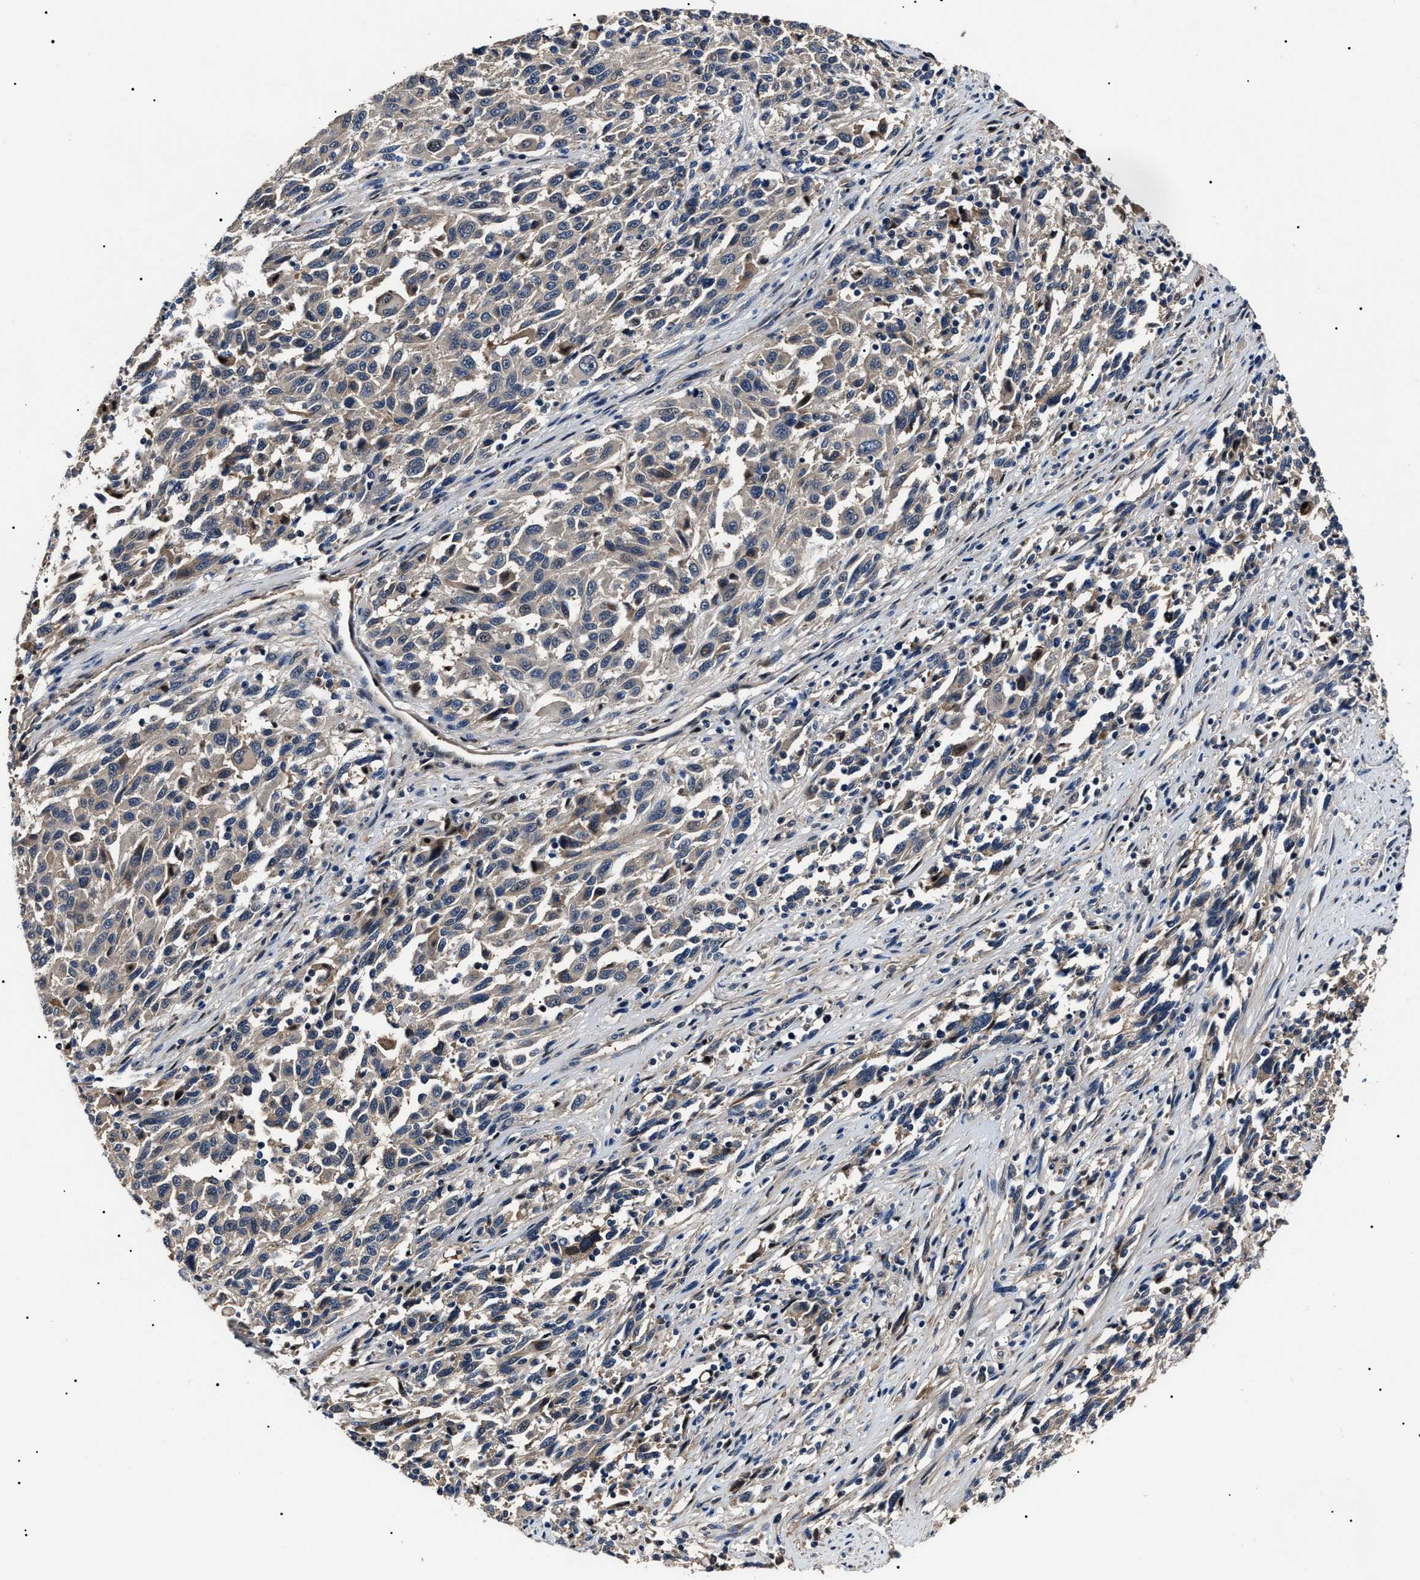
{"staining": {"intensity": "negative", "quantity": "none", "location": "none"}, "tissue": "melanoma", "cell_type": "Tumor cells", "image_type": "cancer", "snomed": [{"axis": "morphology", "description": "Malignant melanoma, Metastatic site"}, {"axis": "topography", "description": "Lymph node"}], "caption": "Histopathology image shows no protein staining in tumor cells of melanoma tissue.", "gene": "IFT81", "patient": {"sex": "male", "age": 61}}